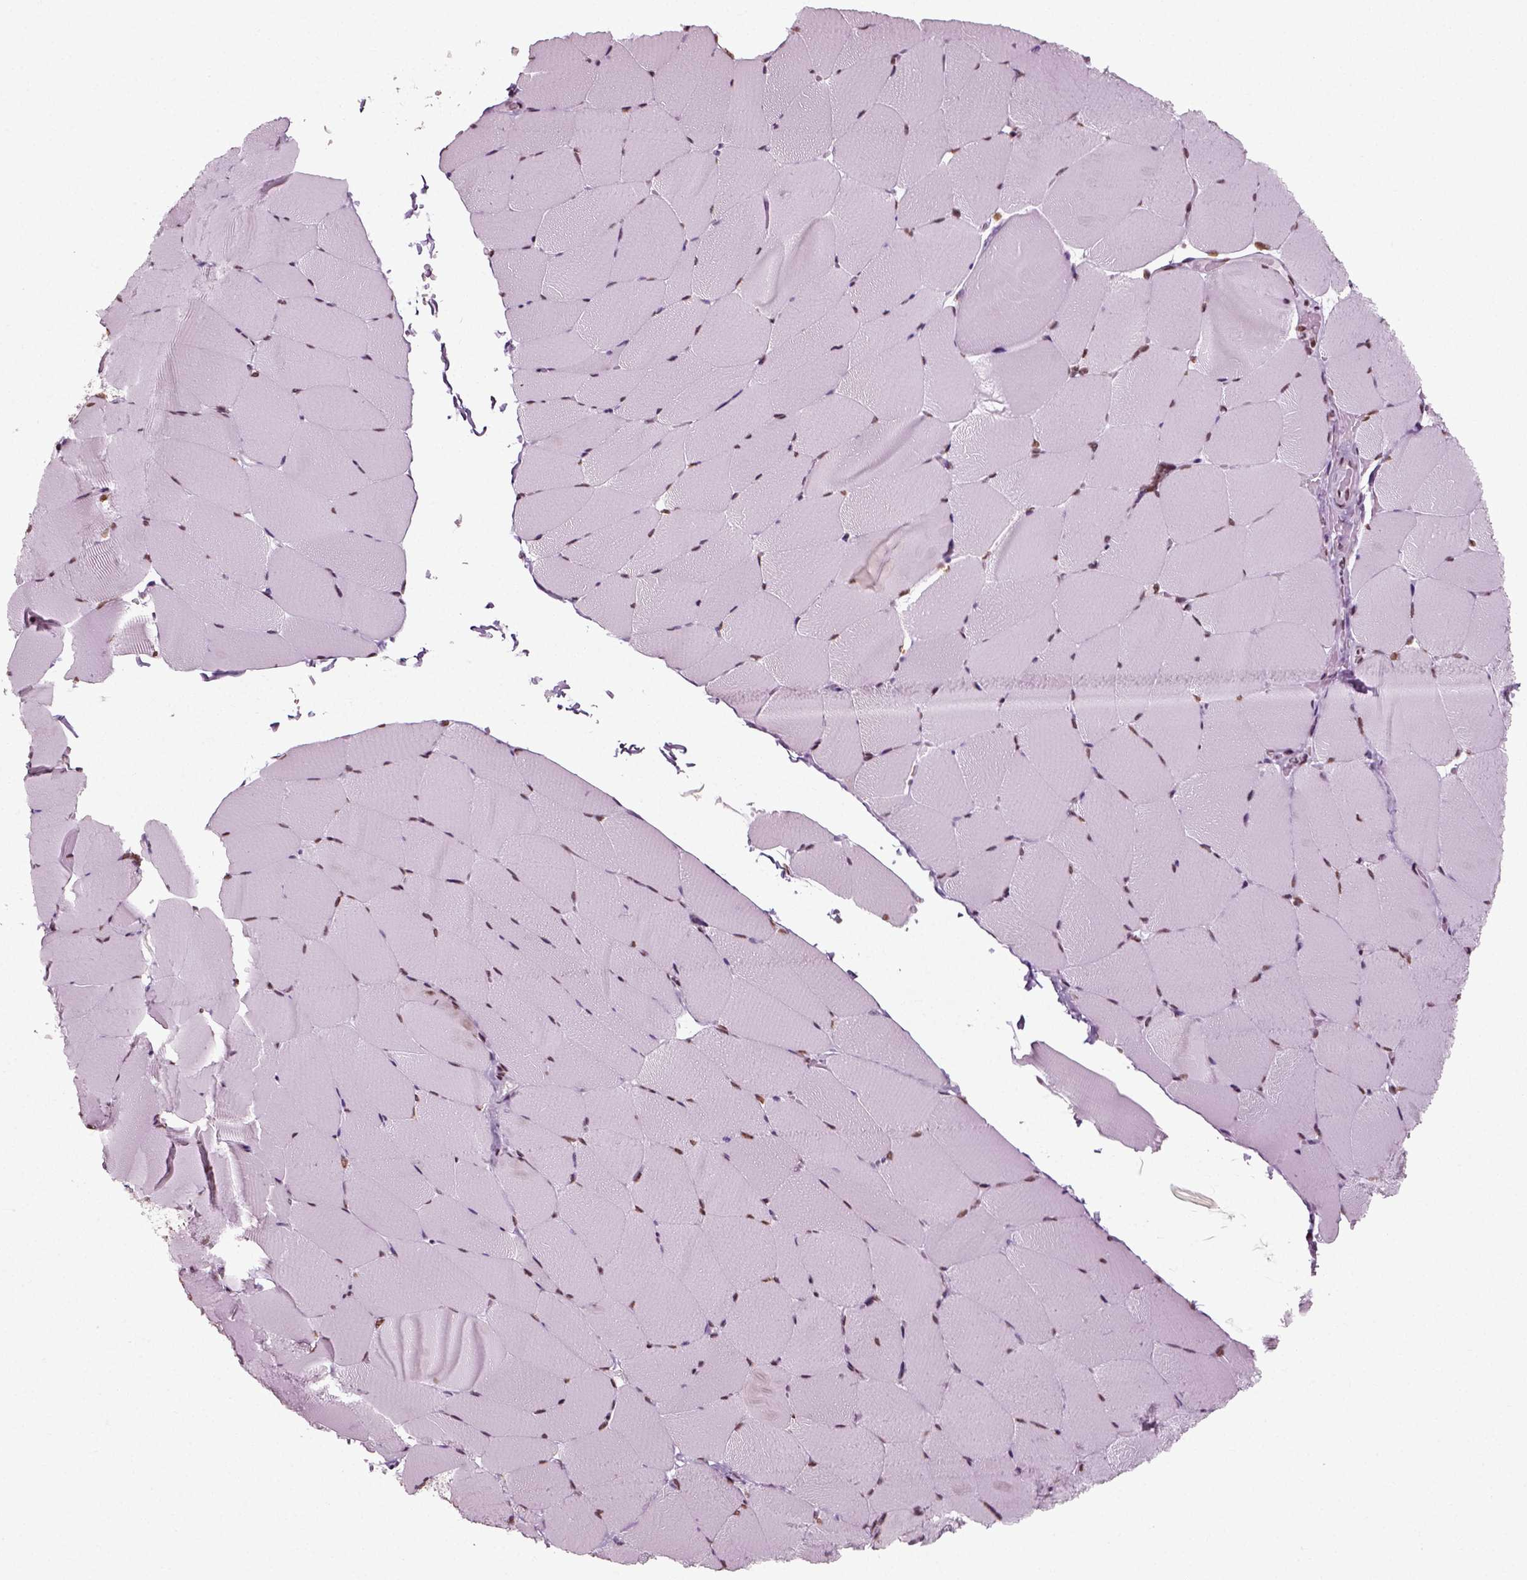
{"staining": {"intensity": "moderate", "quantity": "25%-75%", "location": "nuclear"}, "tissue": "skeletal muscle", "cell_type": "Myocytes", "image_type": "normal", "snomed": [{"axis": "morphology", "description": "Normal tissue, NOS"}, {"axis": "topography", "description": "Skeletal muscle"}], "caption": "Protein expression analysis of normal skeletal muscle shows moderate nuclear staining in approximately 25%-75% of myocytes.", "gene": "POLR1H", "patient": {"sex": "female", "age": 37}}